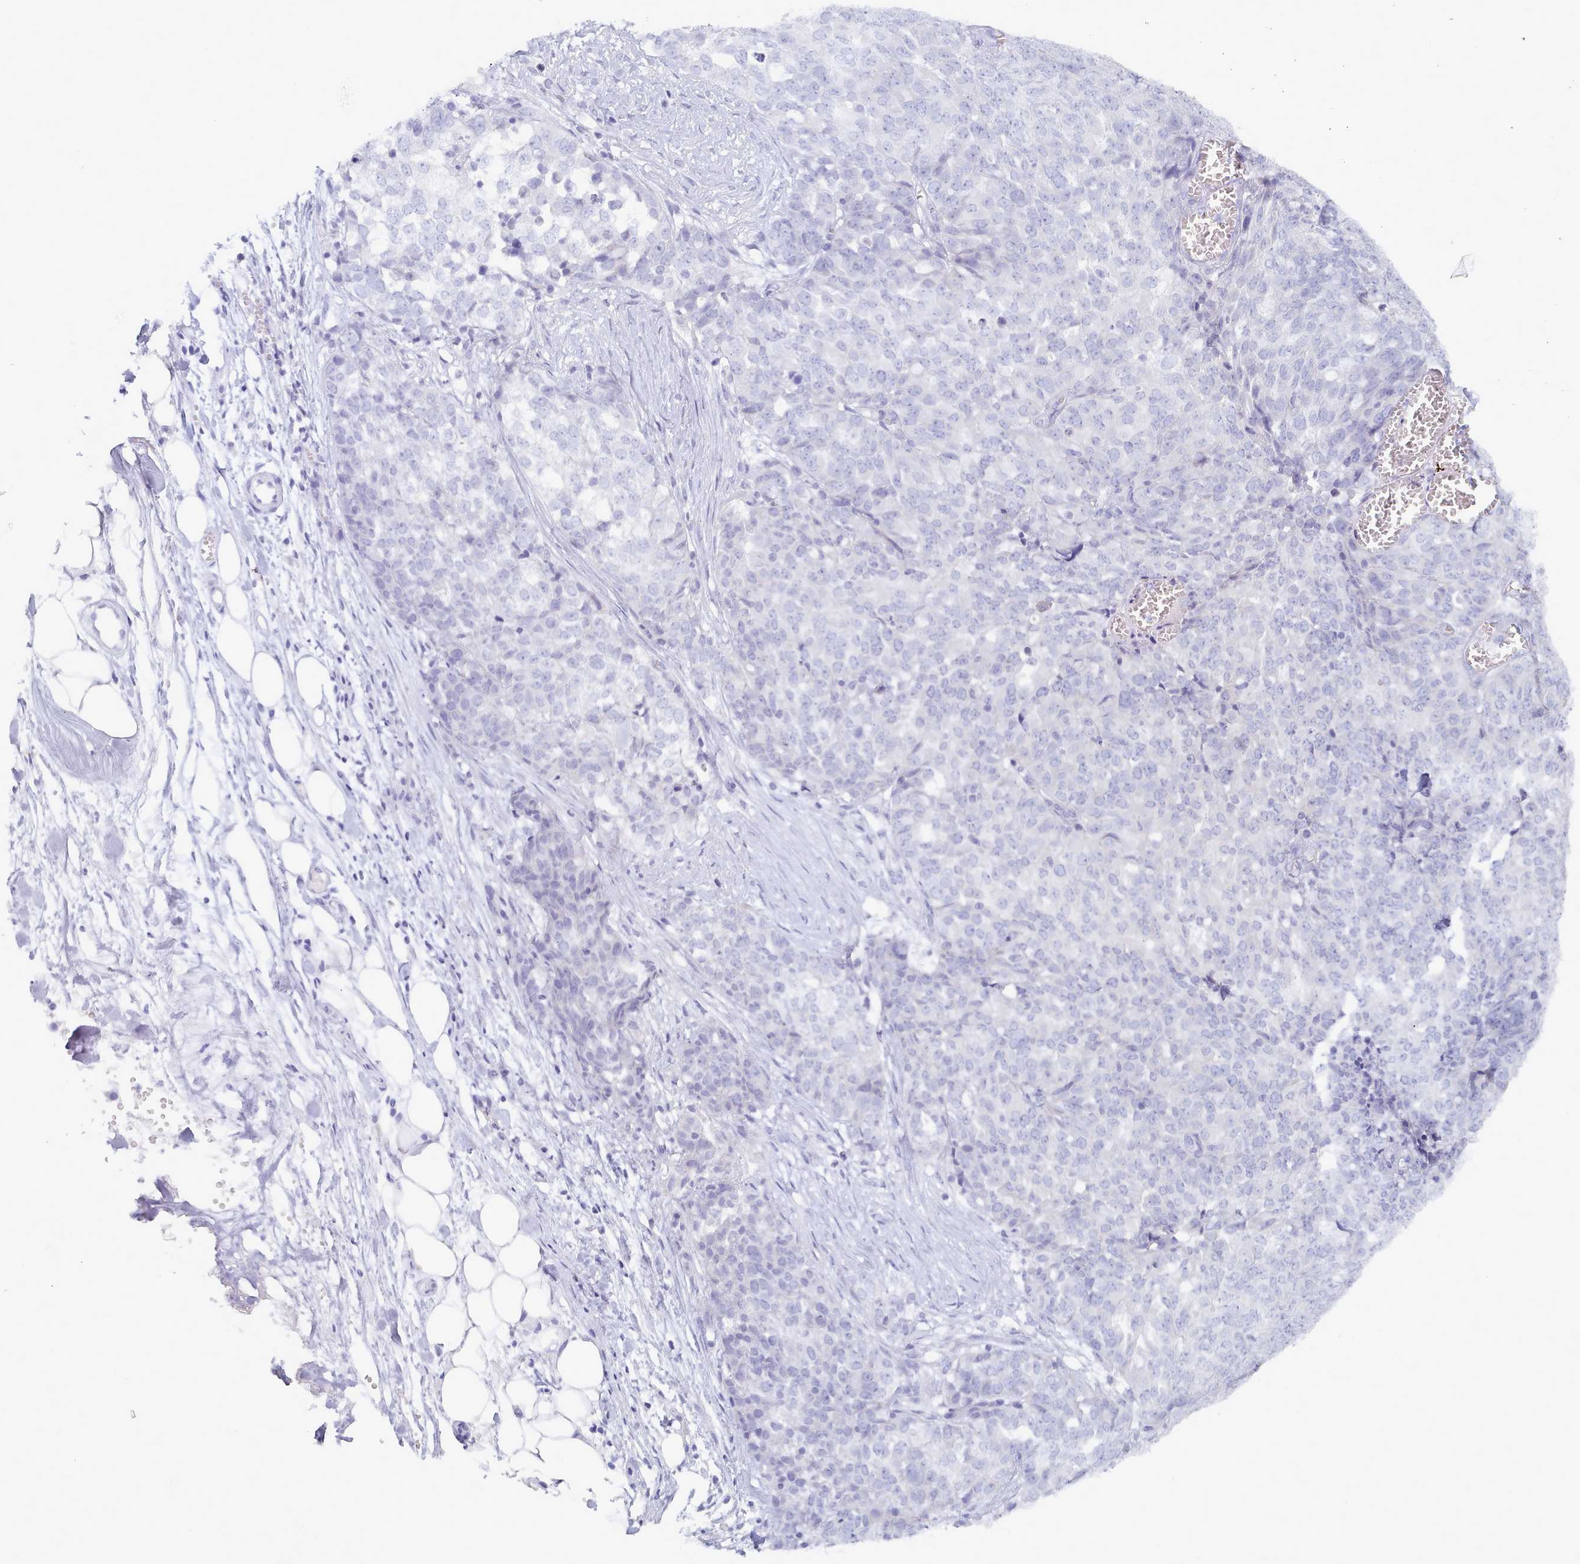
{"staining": {"intensity": "negative", "quantity": "none", "location": "none"}, "tissue": "ovarian cancer", "cell_type": "Tumor cells", "image_type": "cancer", "snomed": [{"axis": "morphology", "description": "Cystadenocarcinoma, serous, NOS"}, {"axis": "topography", "description": "Soft tissue"}, {"axis": "topography", "description": "Ovary"}], "caption": "The immunohistochemistry histopathology image has no significant staining in tumor cells of serous cystadenocarcinoma (ovarian) tissue. The staining was performed using DAB (3,3'-diaminobenzidine) to visualize the protein expression in brown, while the nuclei were stained in blue with hematoxylin (Magnification: 20x).", "gene": "TYW1B", "patient": {"sex": "female", "age": 57}}